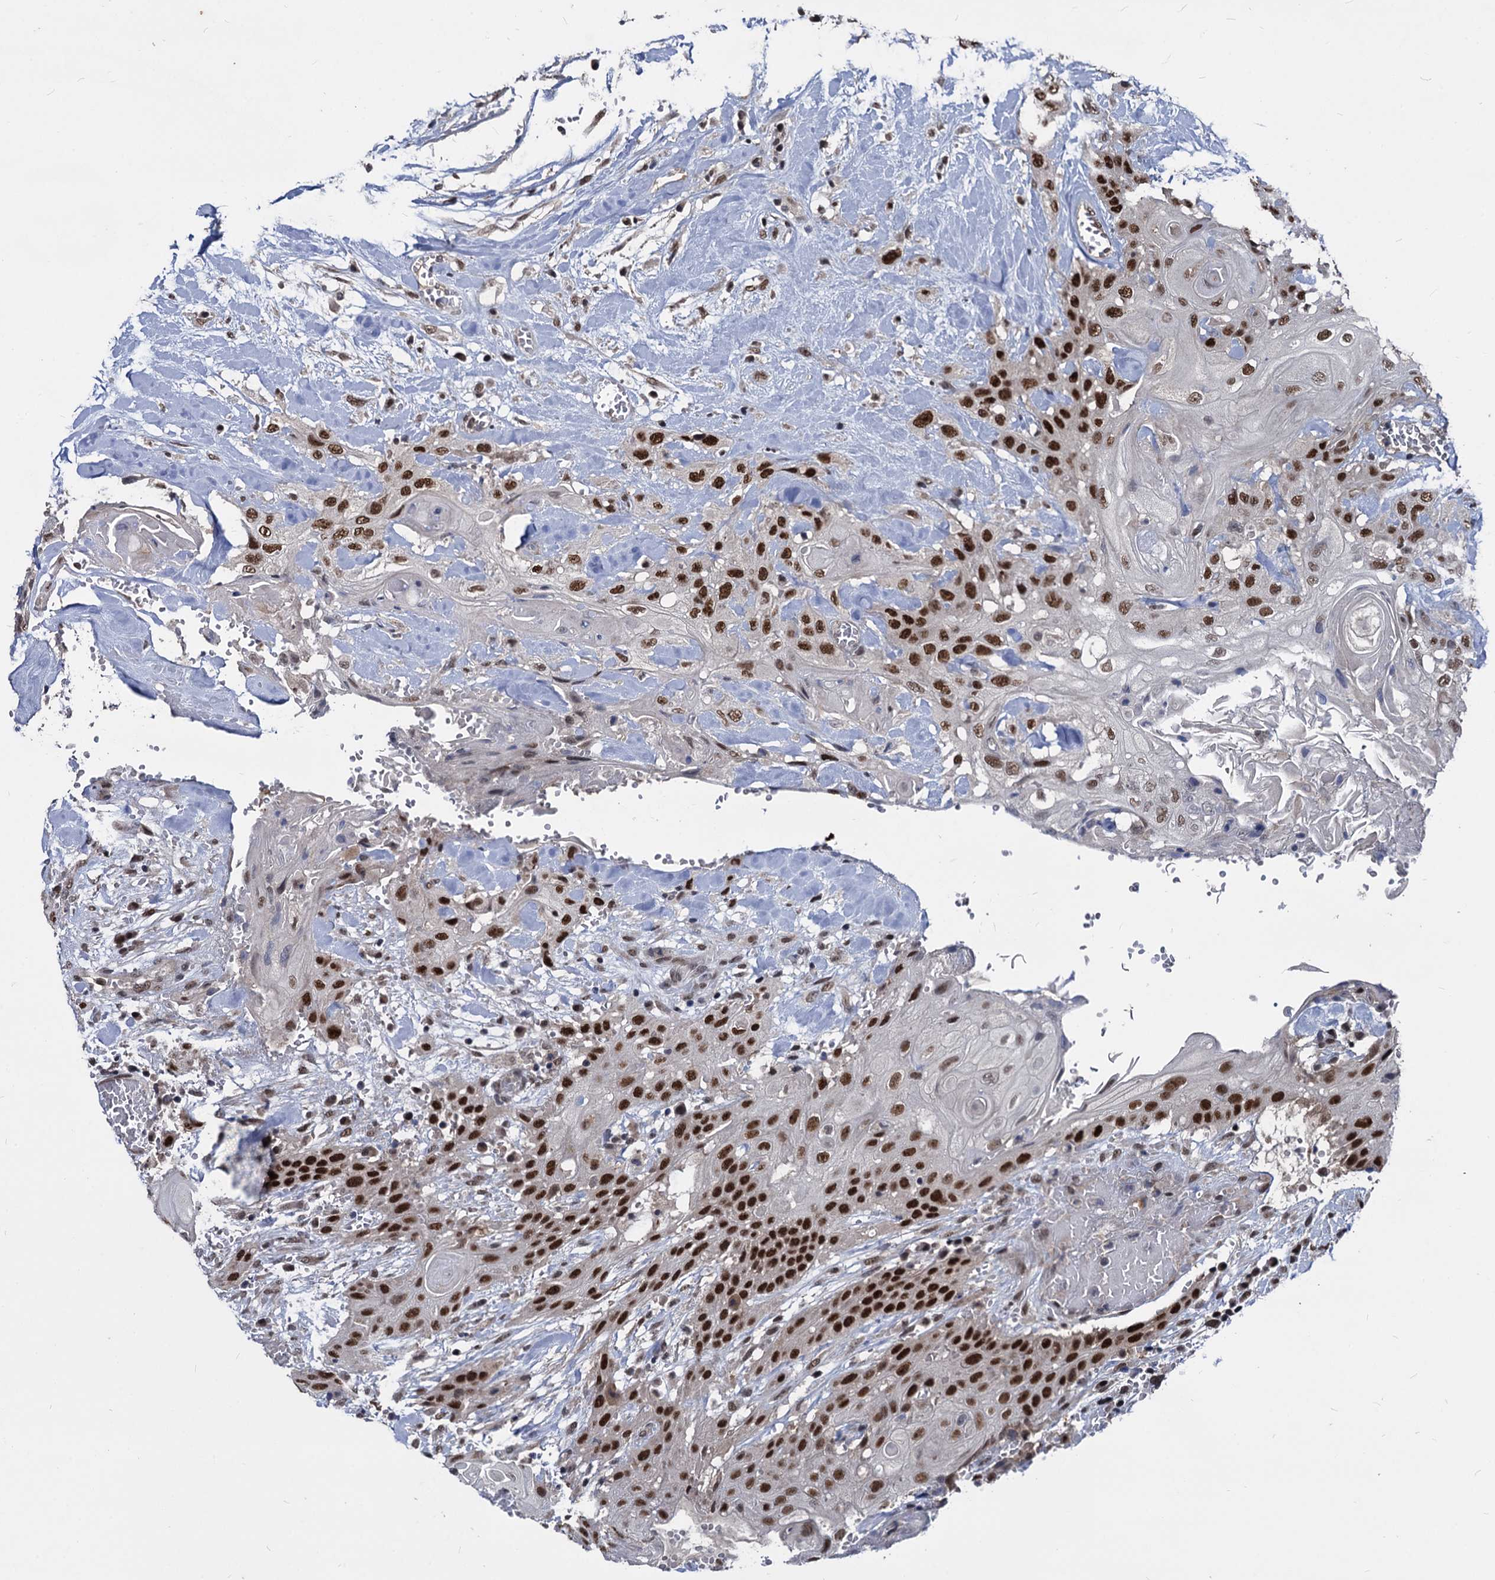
{"staining": {"intensity": "strong", "quantity": ">75%", "location": "nuclear"}, "tissue": "head and neck cancer", "cell_type": "Tumor cells", "image_type": "cancer", "snomed": [{"axis": "morphology", "description": "Squamous cell carcinoma, NOS"}, {"axis": "topography", "description": "Head-Neck"}], "caption": "Immunohistochemical staining of human head and neck cancer exhibits high levels of strong nuclear expression in about >75% of tumor cells. The protein is shown in brown color, while the nuclei are stained blue.", "gene": "GALNT11", "patient": {"sex": "female", "age": 43}}